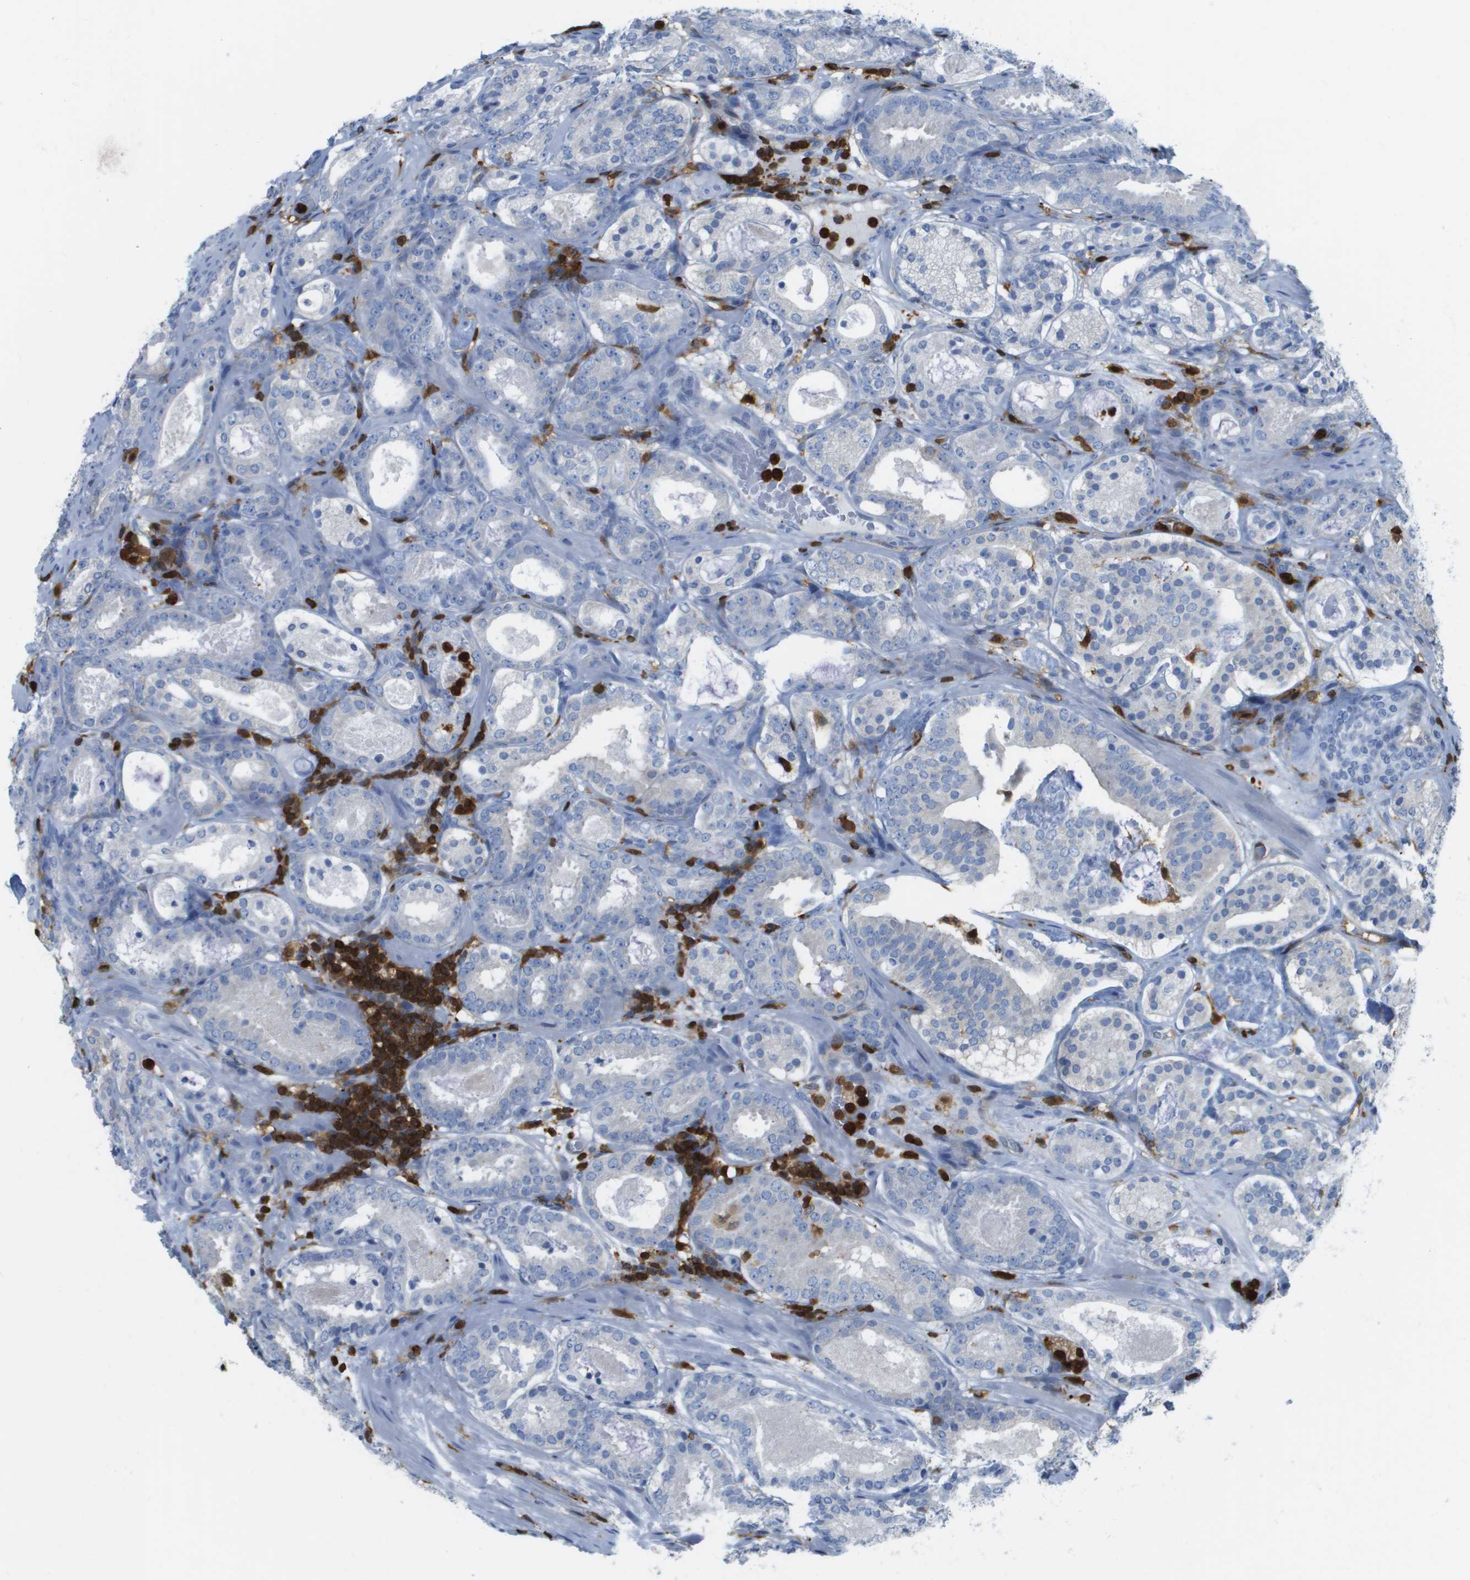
{"staining": {"intensity": "negative", "quantity": "none", "location": "none"}, "tissue": "prostate cancer", "cell_type": "Tumor cells", "image_type": "cancer", "snomed": [{"axis": "morphology", "description": "Adenocarcinoma, Low grade"}, {"axis": "topography", "description": "Prostate"}], "caption": "There is no significant staining in tumor cells of prostate cancer (adenocarcinoma (low-grade)). The staining was performed using DAB (3,3'-diaminobenzidine) to visualize the protein expression in brown, while the nuclei were stained in blue with hematoxylin (Magnification: 20x).", "gene": "DOCK5", "patient": {"sex": "male", "age": 69}}